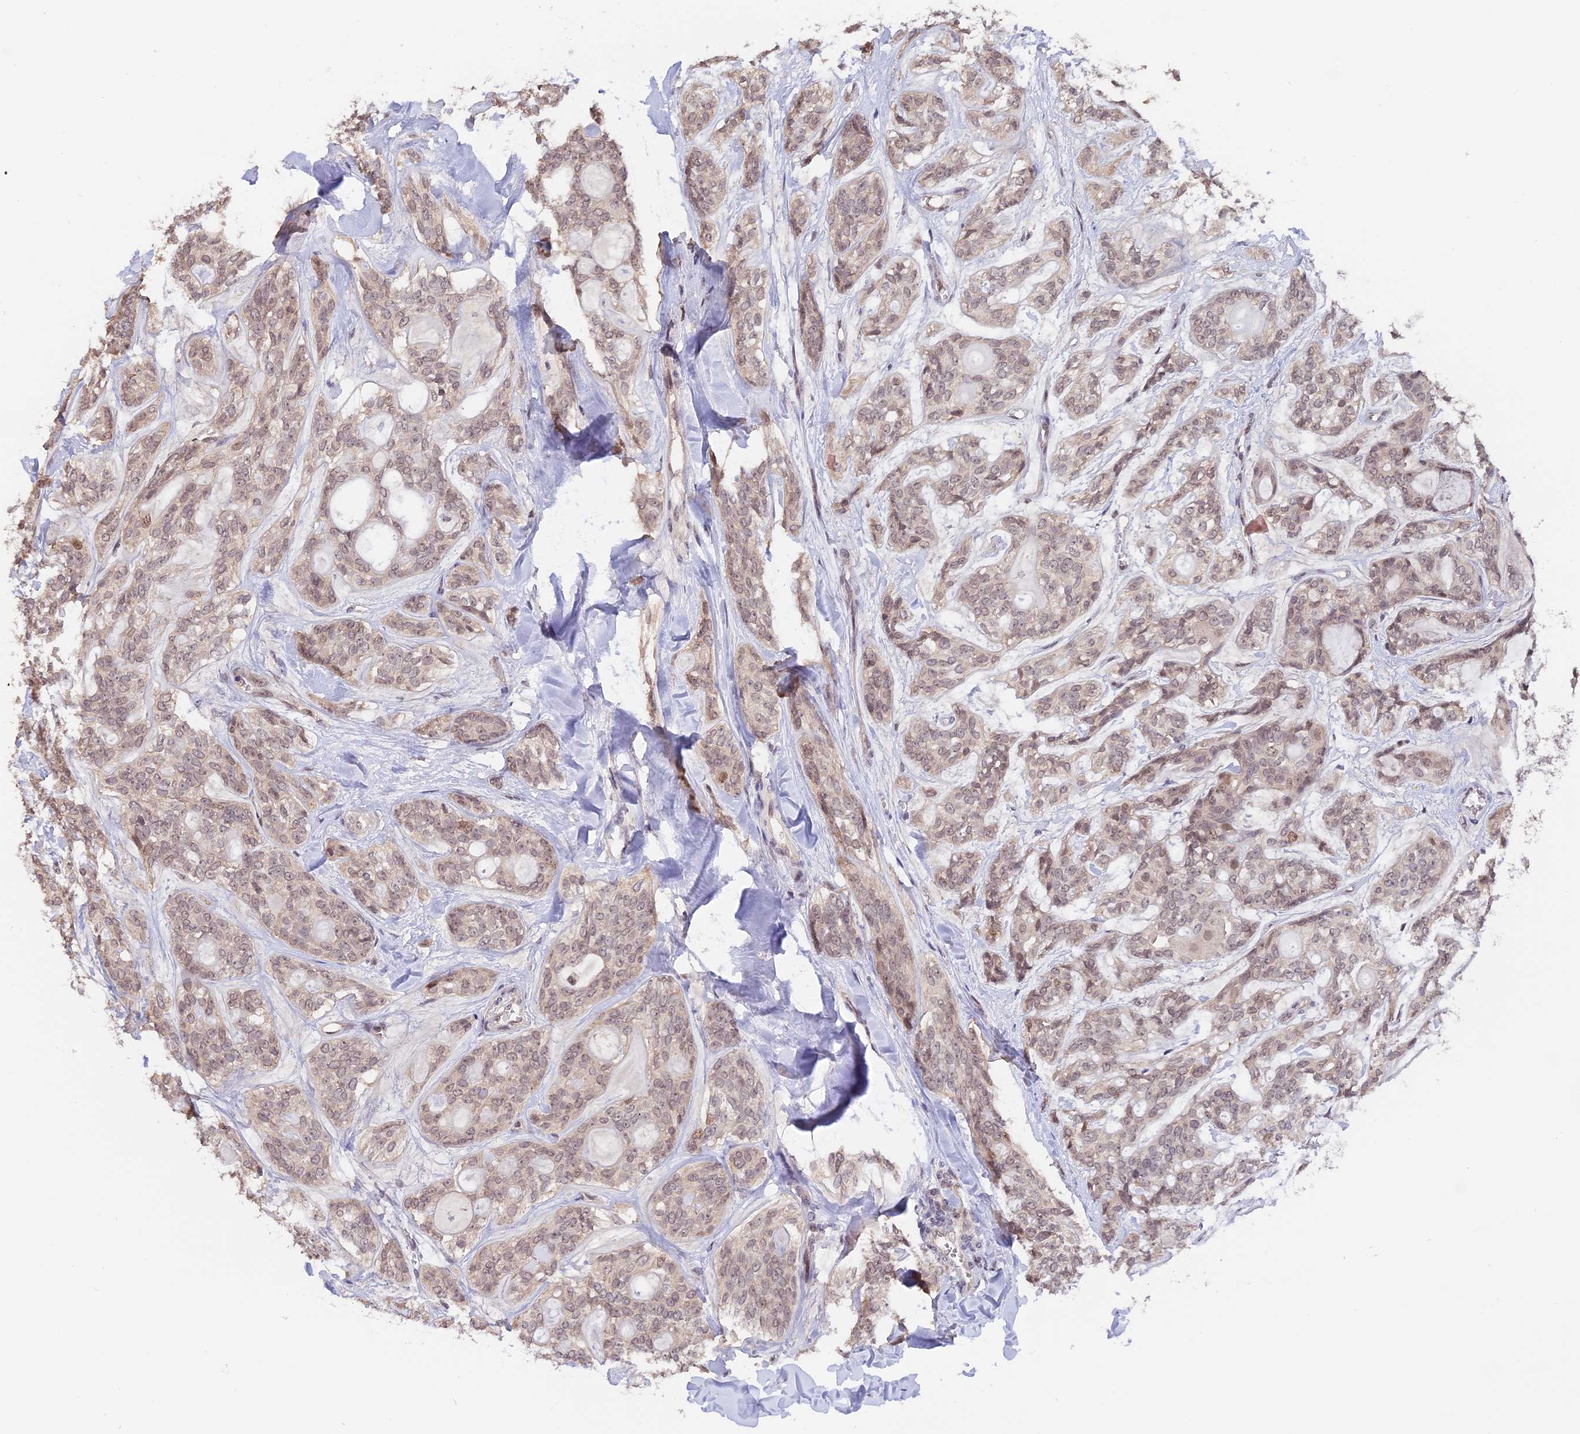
{"staining": {"intensity": "weak", "quantity": "25%-75%", "location": "nuclear"}, "tissue": "head and neck cancer", "cell_type": "Tumor cells", "image_type": "cancer", "snomed": [{"axis": "morphology", "description": "Adenocarcinoma, NOS"}, {"axis": "topography", "description": "Head-Neck"}], "caption": "A low amount of weak nuclear staining is seen in approximately 25%-75% of tumor cells in adenocarcinoma (head and neck) tissue.", "gene": "RFC5", "patient": {"sex": "male", "age": 66}}